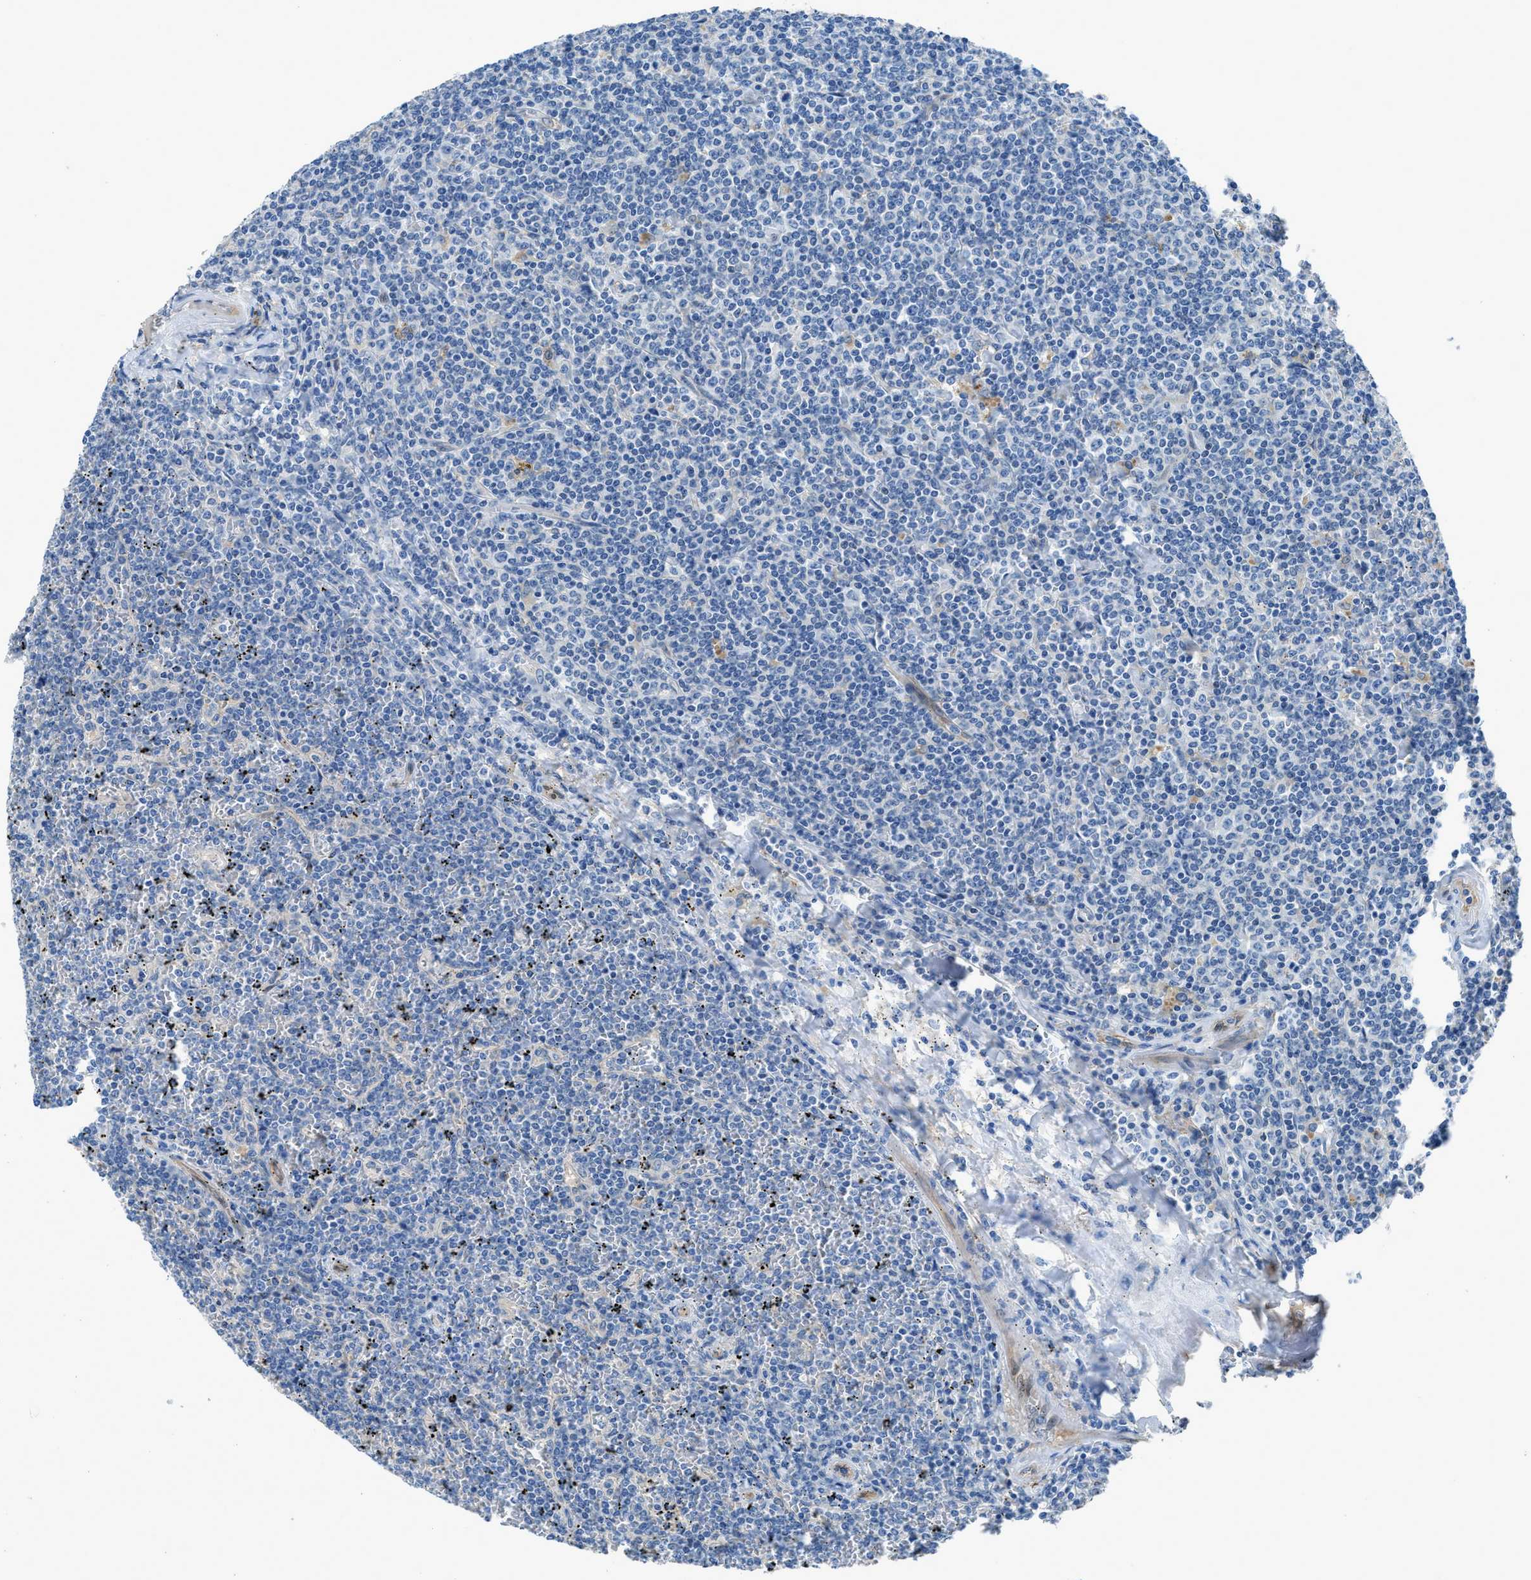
{"staining": {"intensity": "negative", "quantity": "none", "location": "none"}, "tissue": "lymphoma", "cell_type": "Tumor cells", "image_type": "cancer", "snomed": [{"axis": "morphology", "description": "Malignant lymphoma, non-Hodgkin's type, Low grade"}, {"axis": "topography", "description": "Spleen"}], "caption": "The photomicrograph exhibits no staining of tumor cells in lymphoma.", "gene": "PTGFRN", "patient": {"sex": "female", "age": 19}}